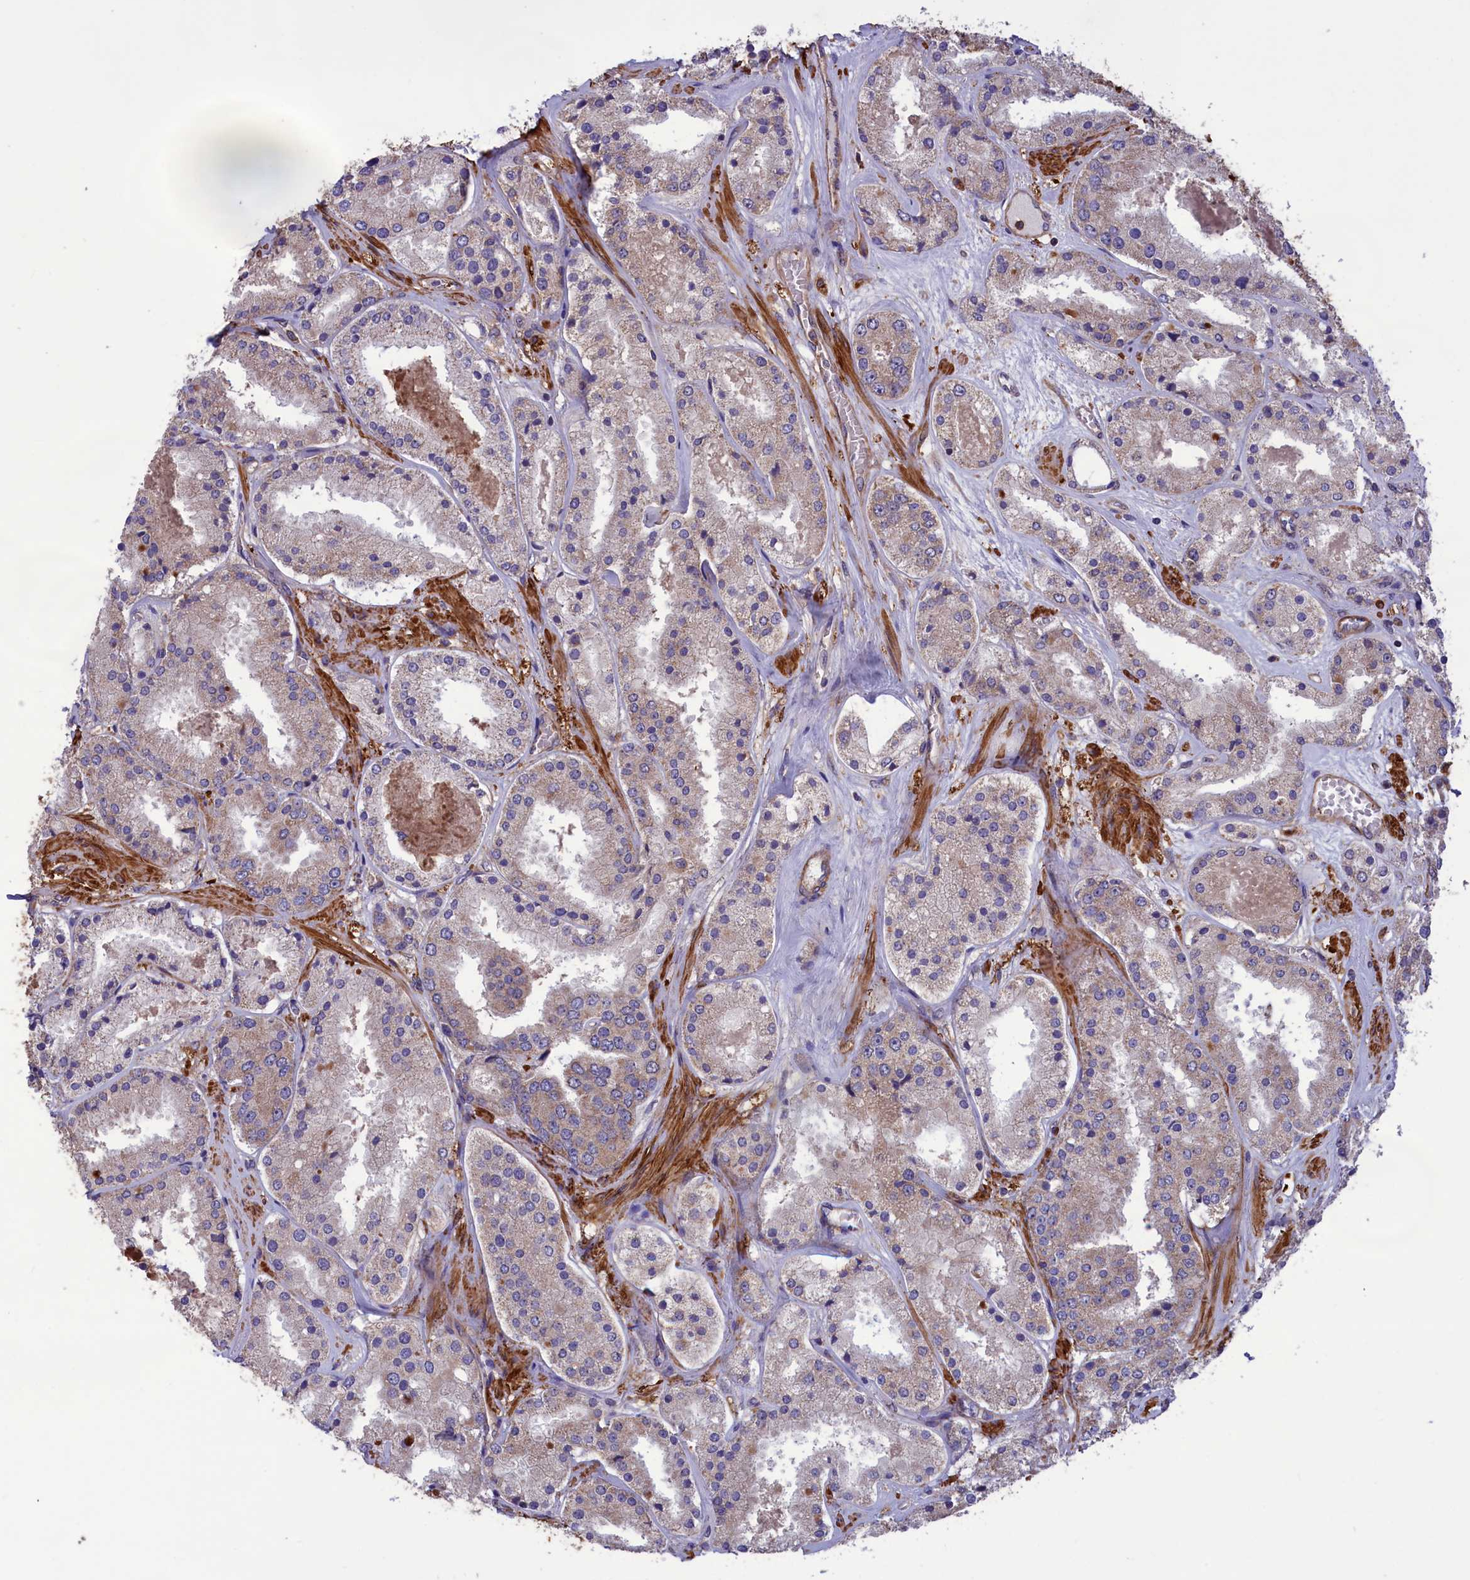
{"staining": {"intensity": "weak", "quantity": "<25%", "location": "cytoplasmic/membranous"}, "tissue": "prostate cancer", "cell_type": "Tumor cells", "image_type": "cancer", "snomed": [{"axis": "morphology", "description": "Adenocarcinoma, High grade"}, {"axis": "topography", "description": "Prostate"}], "caption": "High magnification brightfield microscopy of adenocarcinoma (high-grade) (prostate) stained with DAB (3,3'-diaminobenzidine) (brown) and counterstained with hematoxylin (blue): tumor cells show no significant expression.", "gene": "AMDHD2", "patient": {"sex": "male", "age": 63}}